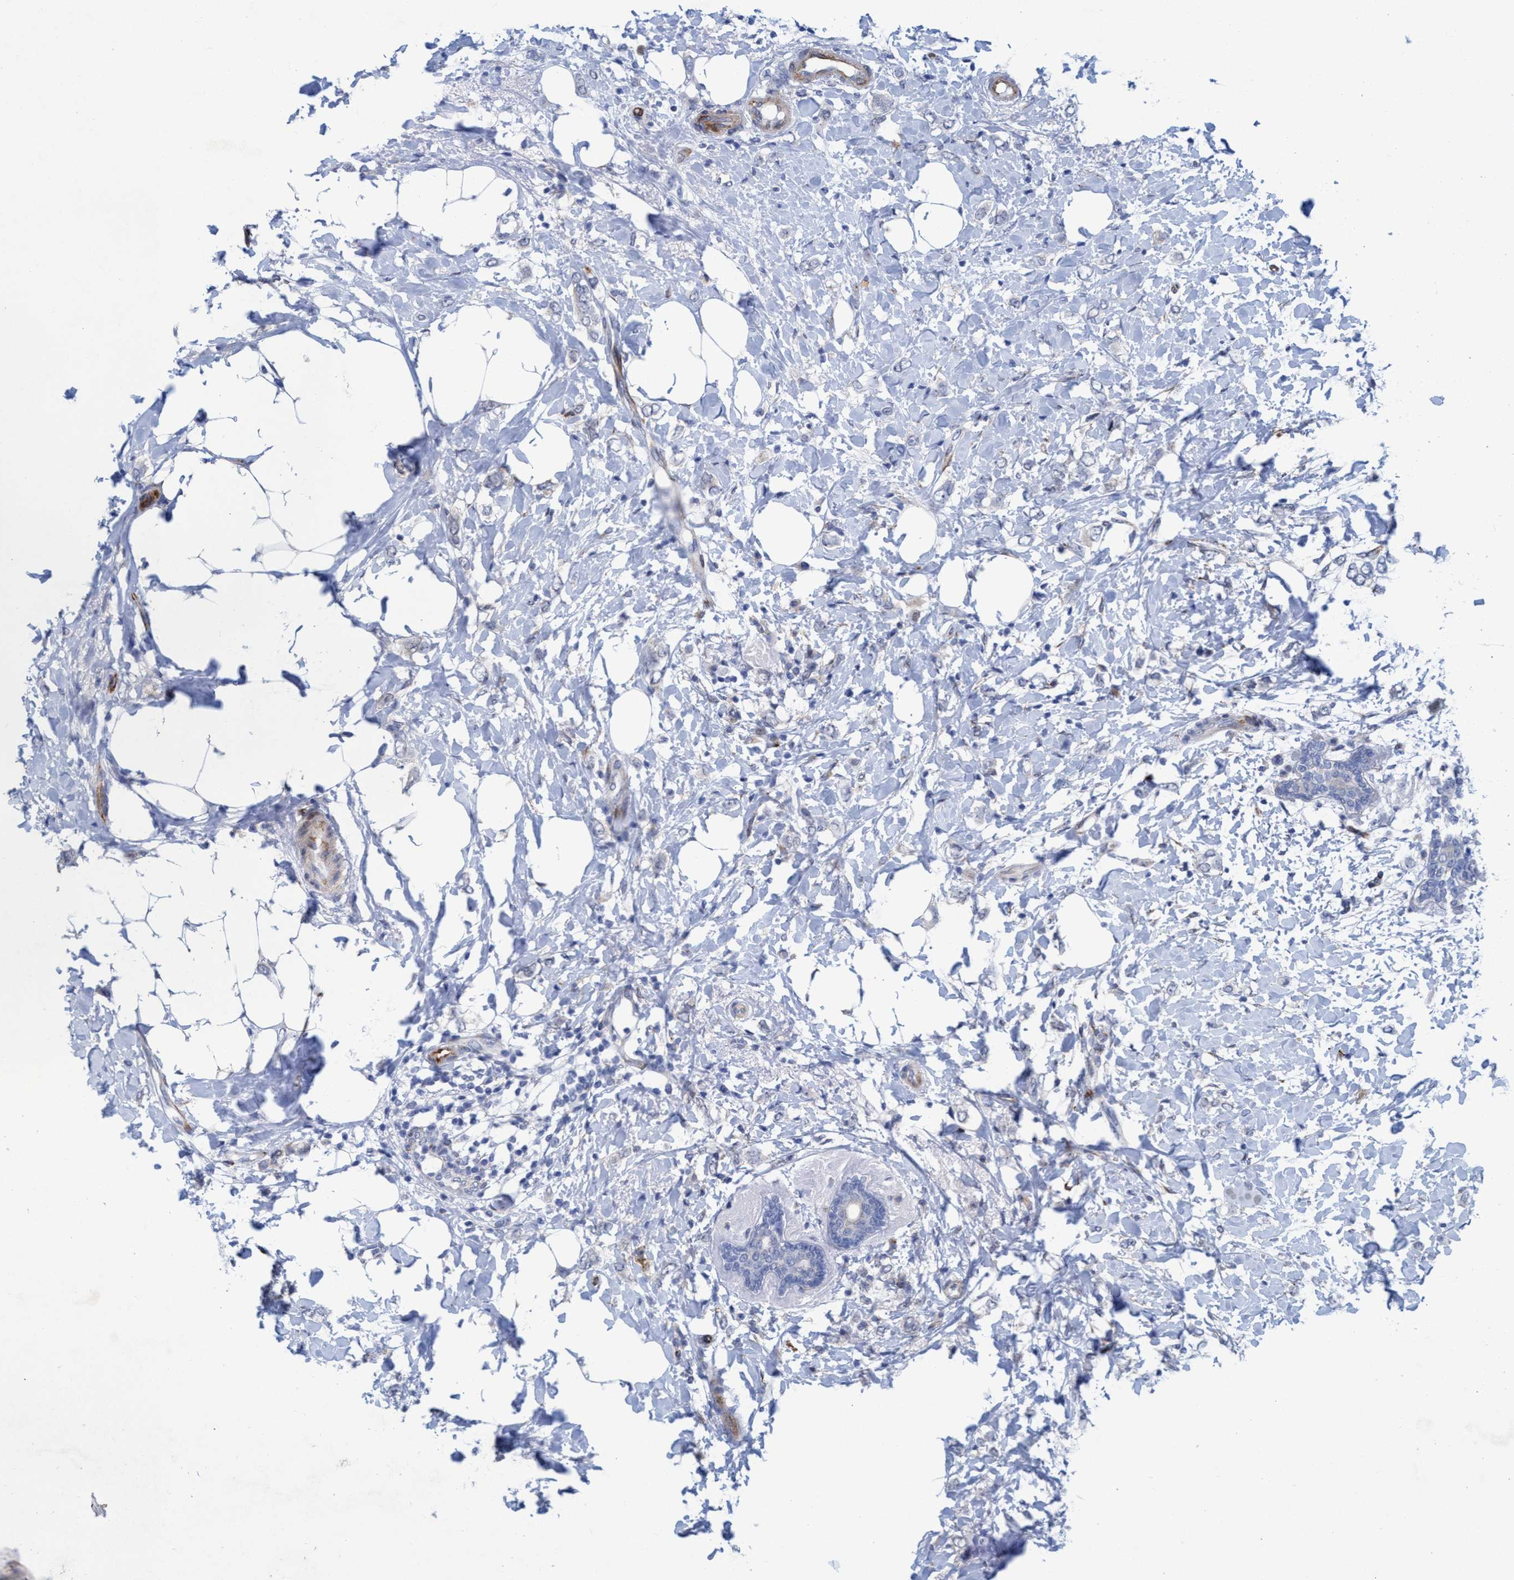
{"staining": {"intensity": "negative", "quantity": "none", "location": "none"}, "tissue": "breast cancer", "cell_type": "Tumor cells", "image_type": "cancer", "snomed": [{"axis": "morphology", "description": "Normal tissue, NOS"}, {"axis": "morphology", "description": "Lobular carcinoma"}, {"axis": "topography", "description": "Breast"}], "caption": "An immunohistochemistry (IHC) histopathology image of lobular carcinoma (breast) is shown. There is no staining in tumor cells of lobular carcinoma (breast).", "gene": "SLC43A2", "patient": {"sex": "female", "age": 47}}